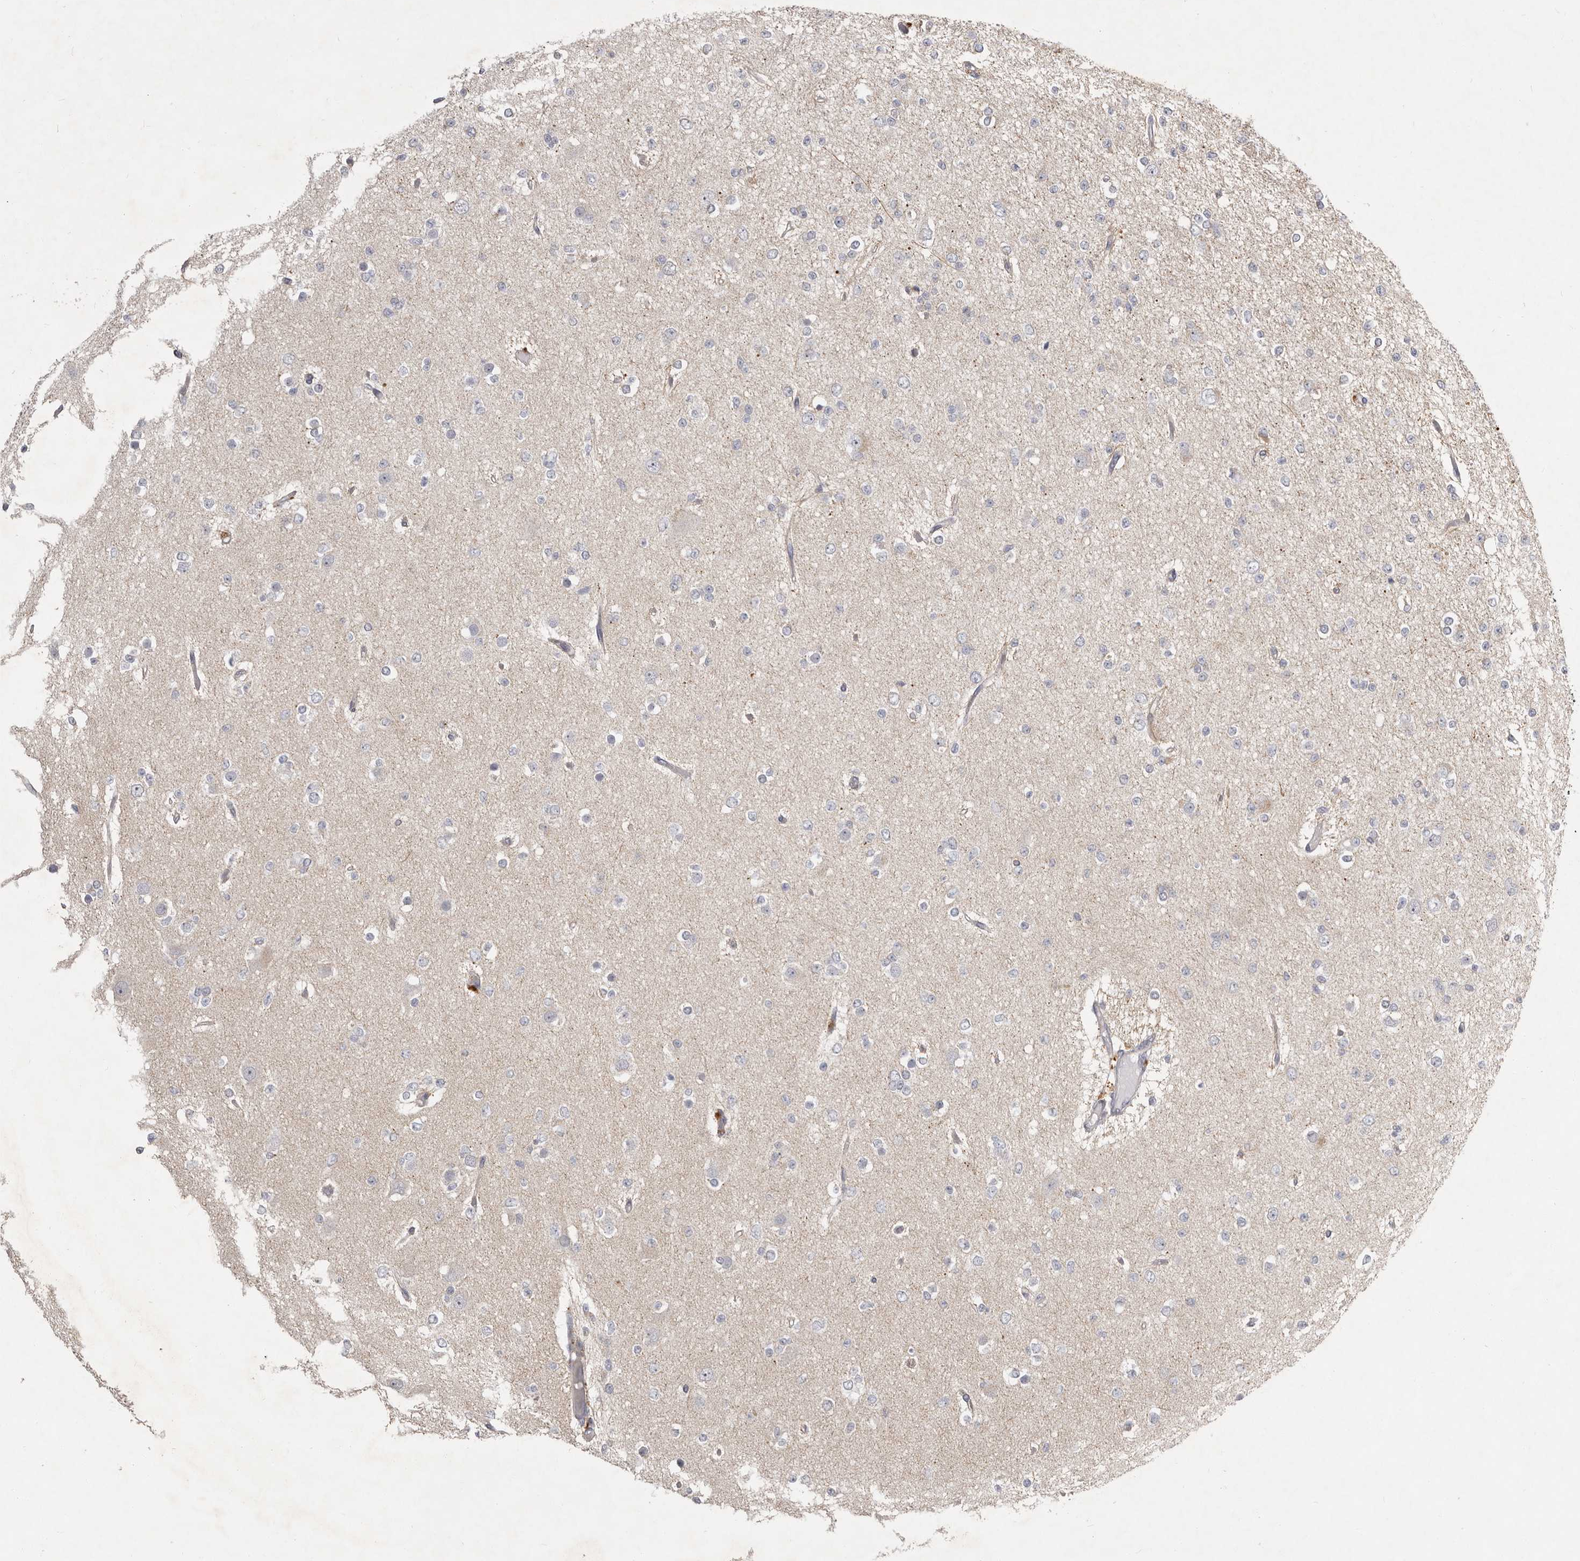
{"staining": {"intensity": "negative", "quantity": "none", "location": "none"}, "tissue": "glioma", "cell_type": "Tumor cells", "image_type": "cancer", "snomed": [{"axis": "morphology", "description": "Glioma, malignant, Low grade"}, {"axis": "topography", "description": "Brain"}], "caption": "Immunohistochemical staining of human glioma reveals no significant expression in tumor cells. Nuclei are stained in blue.", "gene": "SMC4", "patient": {"sex": "female", "age": 22}}